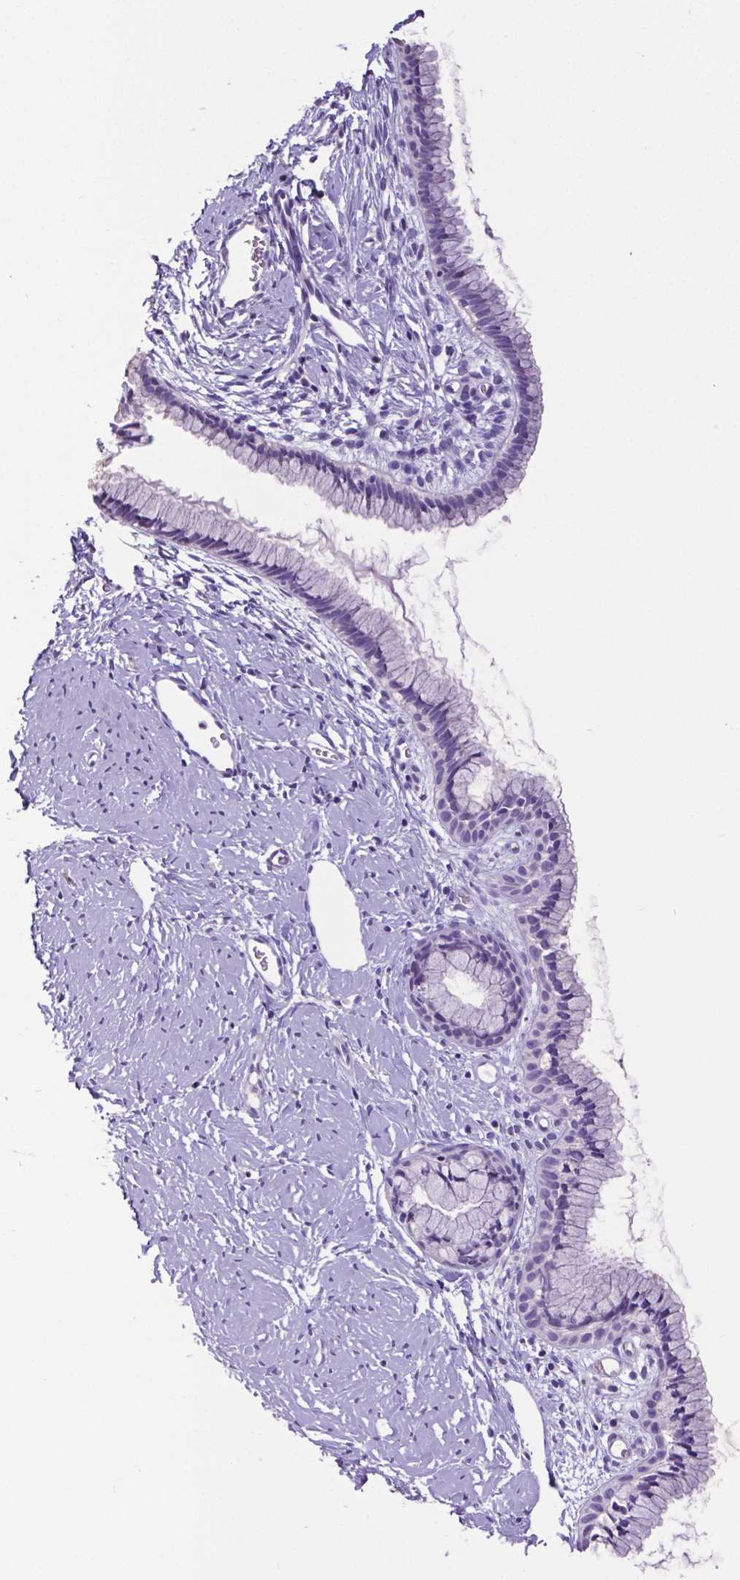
{"staining": {"intensity": "negative", "quantity": "none", "location": "none"}, "tissue": "cervix", "cell_type": "Glandular cells", "image_type": "normal", "snomed": [{"axis": "morphology", "description": "Normal tissue, NOS"}, {"axis": "topography", "description": "Cervix"}], "caption": "High power microscopy photomicrograph of an IHC histopathology image of unremarkable cervix, revealing no significant positivity in glandular cells.", "gene": "SATB2", "patient": {"sex": "female", "age": 40}}